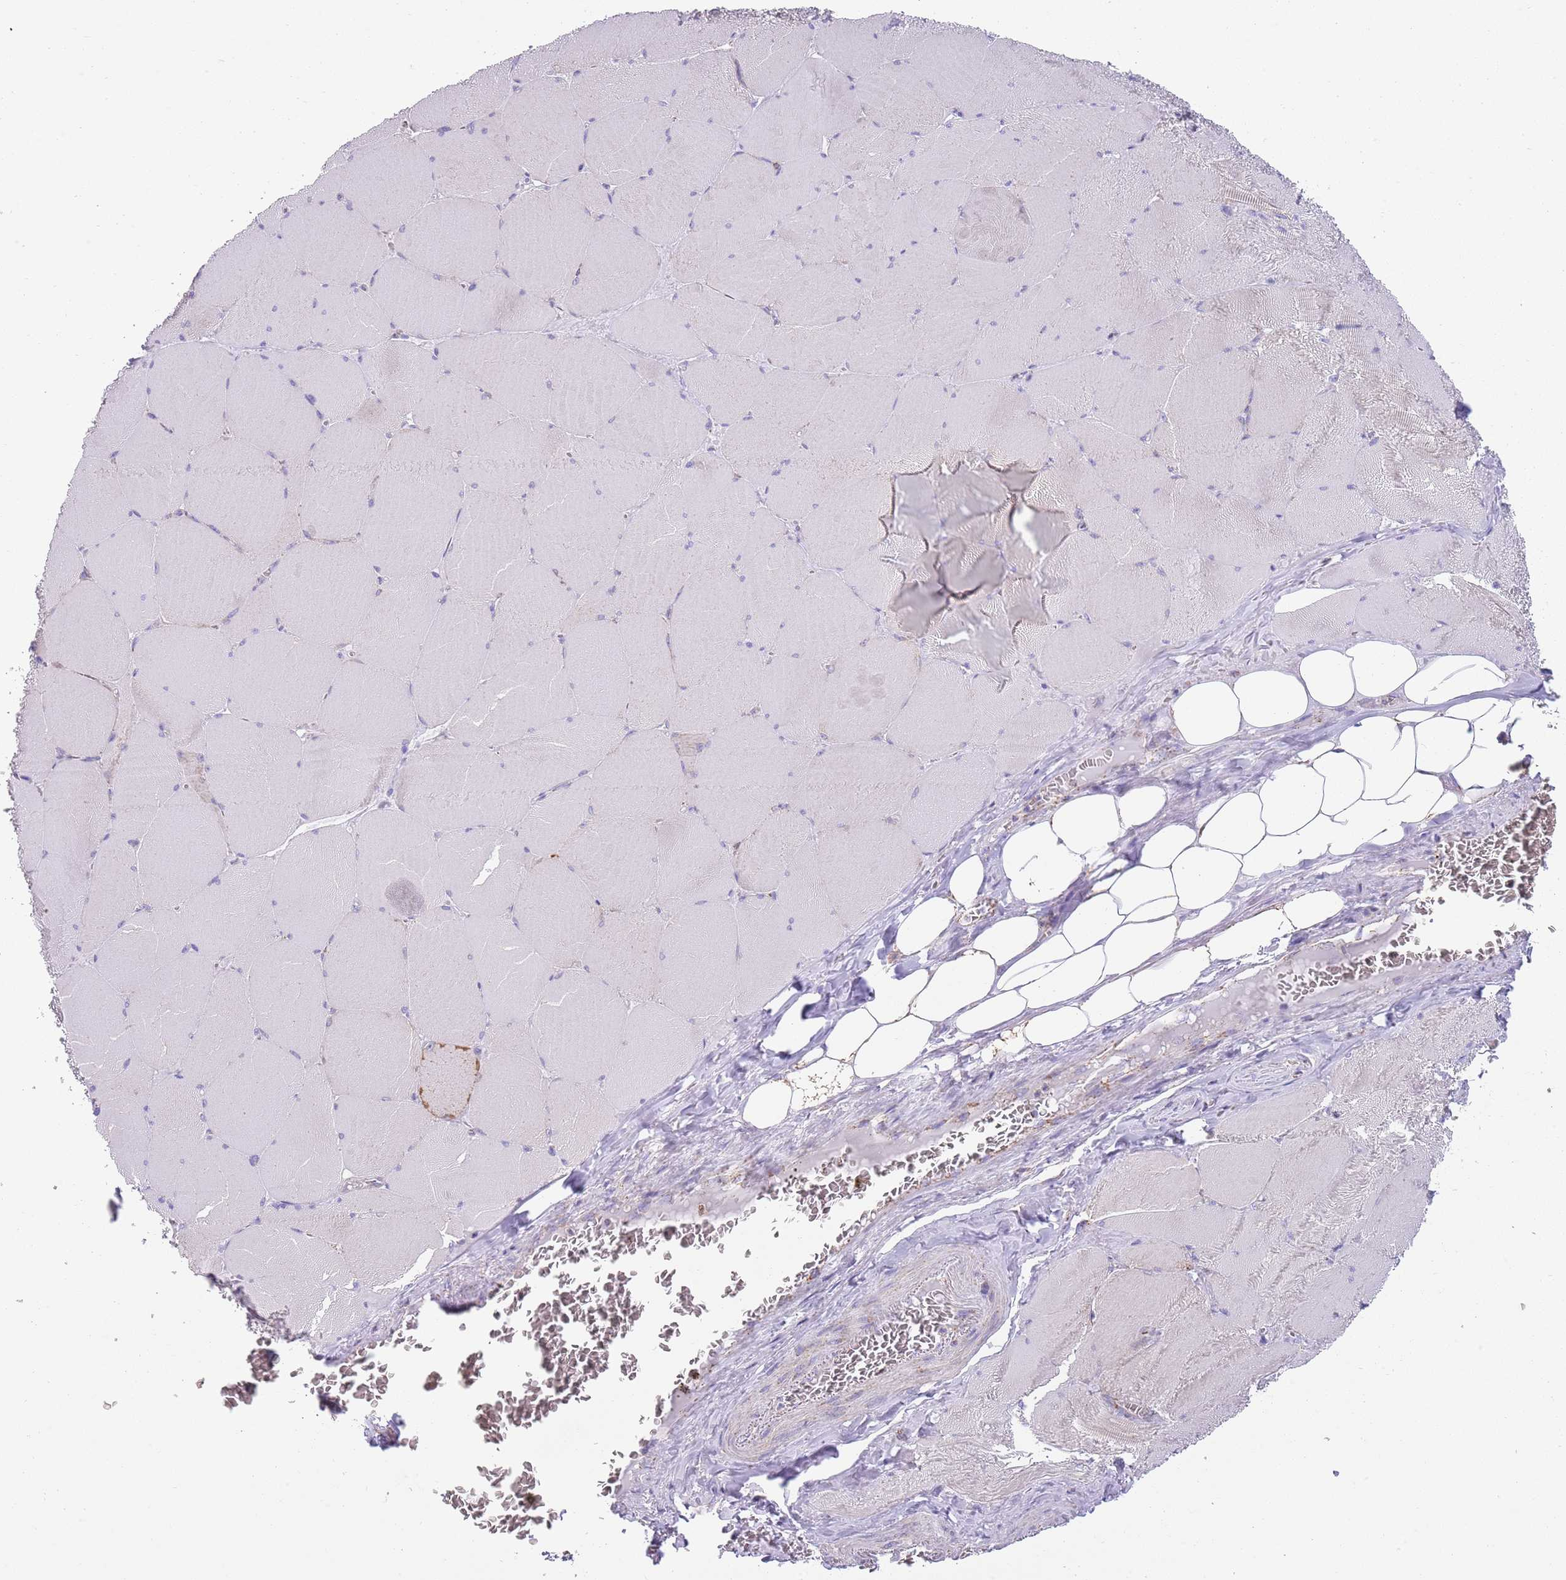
{"staining": {"intensity": "weak", "quantity": "<25%", "location": "cytoplasmic/membranous"}, "tissue": "skeletal muscle", "cell_type": "Myocytes", "image_type": "normal", "snomed": [{"axis": "morphology", "description": "Normal tissue, NOS"}, {"axis": "topography", "description": "Skeletal muscle"}, {"axis": "topography", "description": "Head-Neck"}], "caption": "DAB (3,3'-diaminobenzidine) immunohistochemical staining of unremarkable human skeletal muscle reveals no significant positivity in myocytes.", "gene": "TTLL1", "patient": {"sex": "male", "age": 66}}